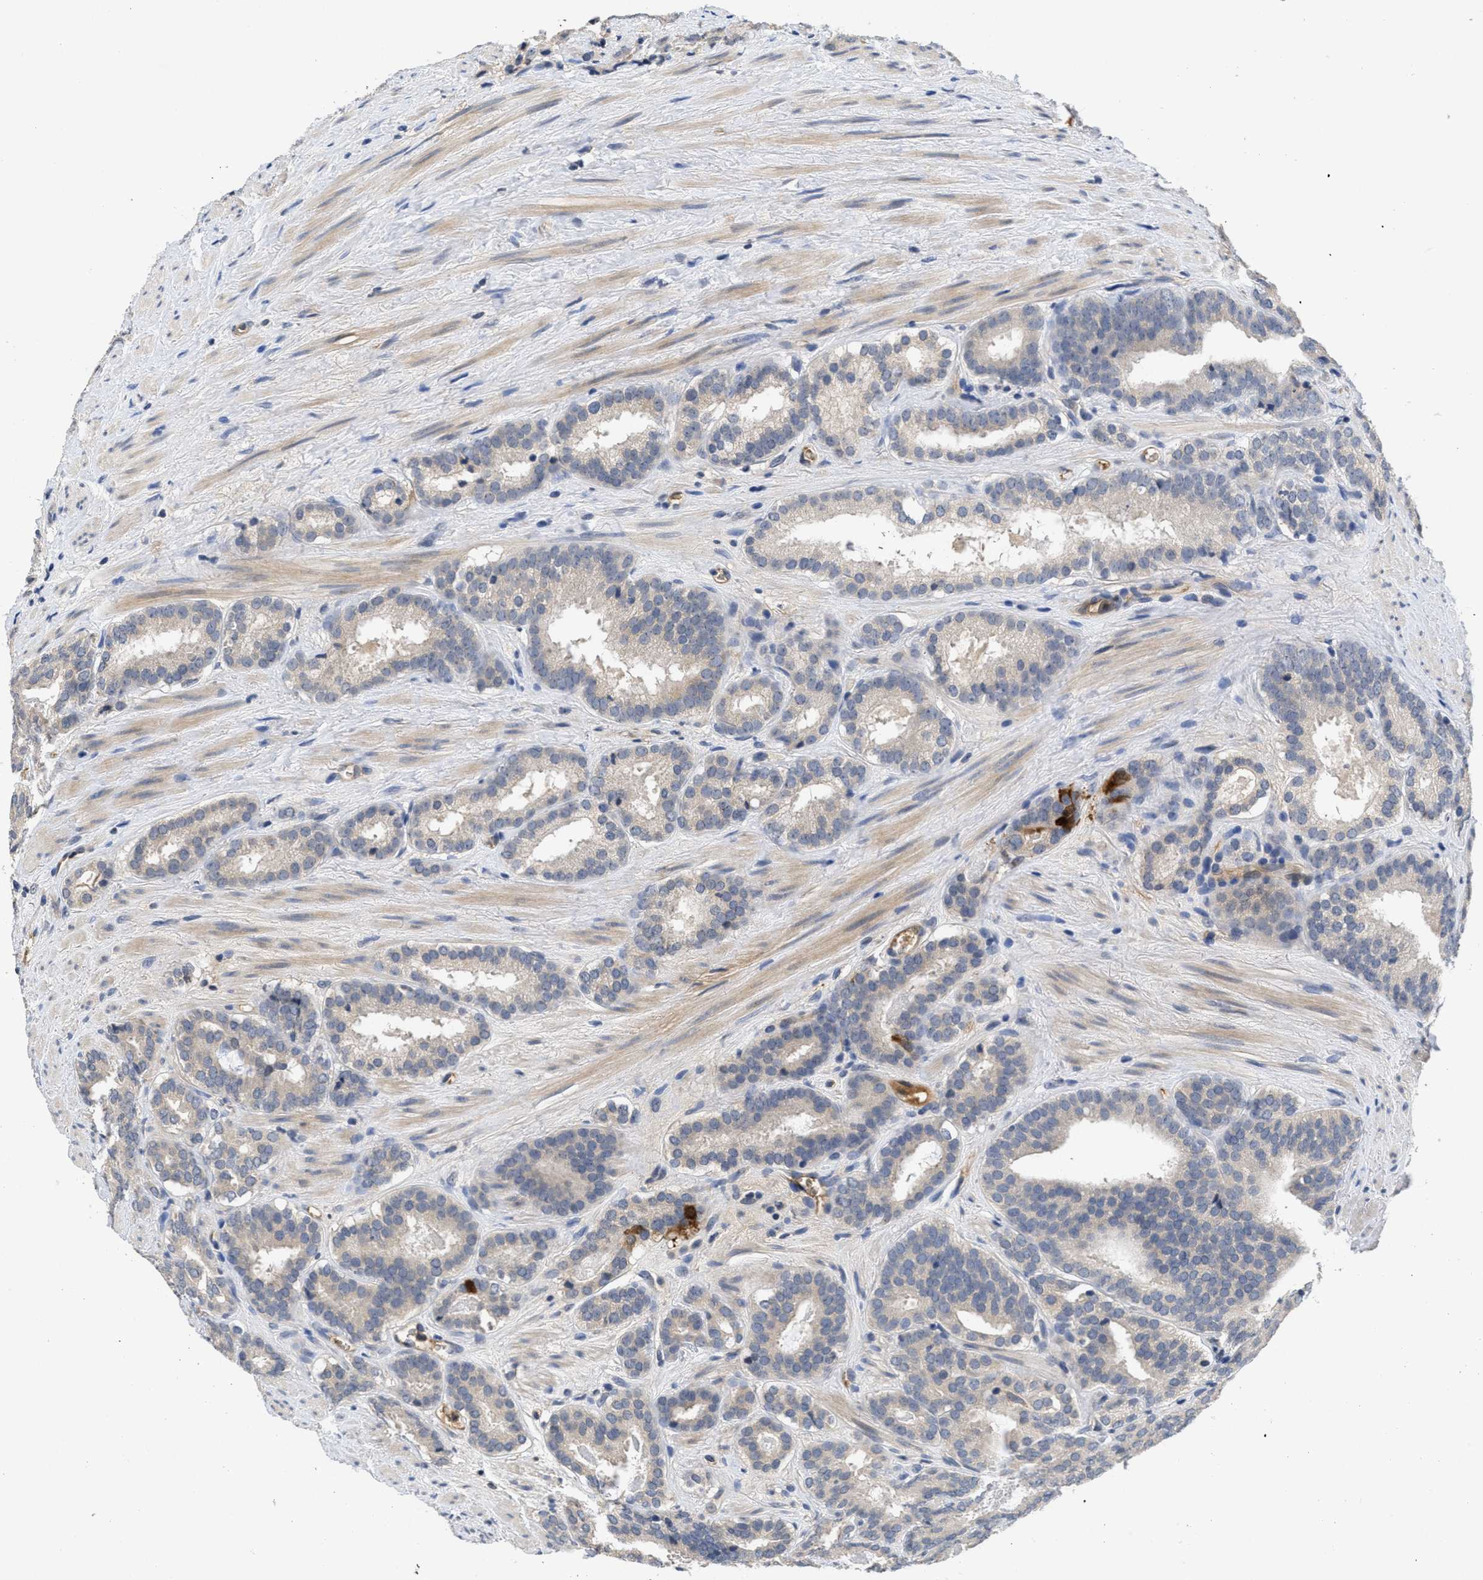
{"staining": {"intensity": "weak", "quantity": "<25%", "location": "cytoplasmic/membranous"}, "tissue": "prostate cancer", "cell_type": "Tumor cells", "image_type": "cancer", "snomed": [{"axis": "morphology", "description": "Adenocarcinoma, Low grade"}, {"axis": "topography", "description": "Prostate"}], "caption": "A histopathology image of adenocarcinoma (low-grade) (prostate) stained for a protein demonstrates no brown staining in tumor cells. (Brightfield microscopy of DAB IHC at high magnification).", "gene": "ANGPT1", "patient": {"sex": "male", "age": 69}}